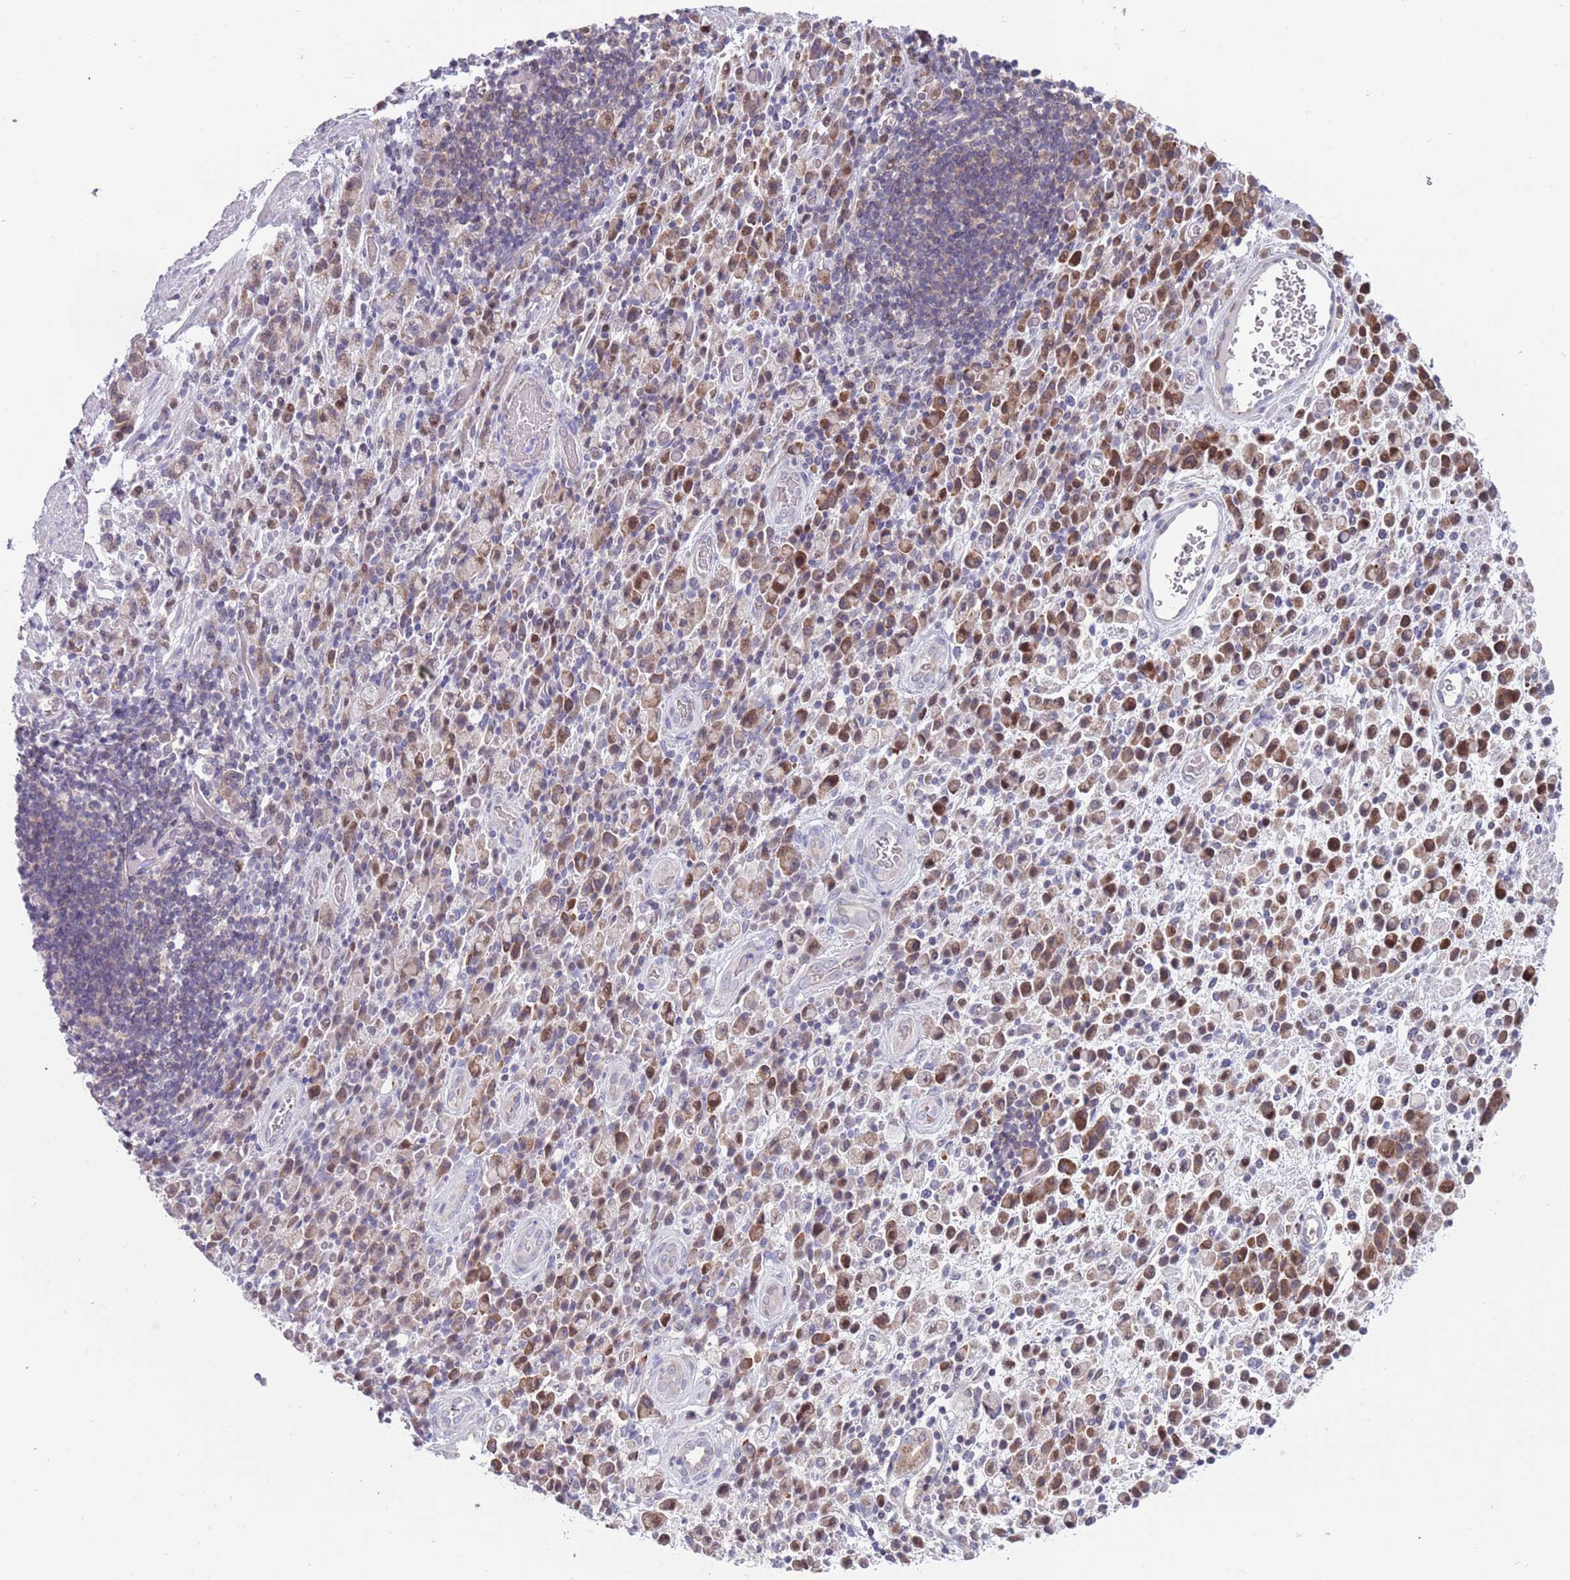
{"staining": {"intensity": "moderate", "quantity": "25%-75%", "location": "cytoplasmic/membranous"}, "tissue": "stomach cancer", "cell_type": "Tumor cells", "image_type": "cancer", "snomed": [{"axis": "morphology", "description": "Adenocarcinoma, NOS"}, {"axis": "topography", "description": "Stomach"}], "caption": "Immunohistochemical staining of stomach adenocarcinoma exhibits medium levels of moderate cytoplasmic/membranous expression in approximately 25%-75% of tumor cells.", "gene": "CLNS1A", "patient": {"sex": "male", "age": 77}}